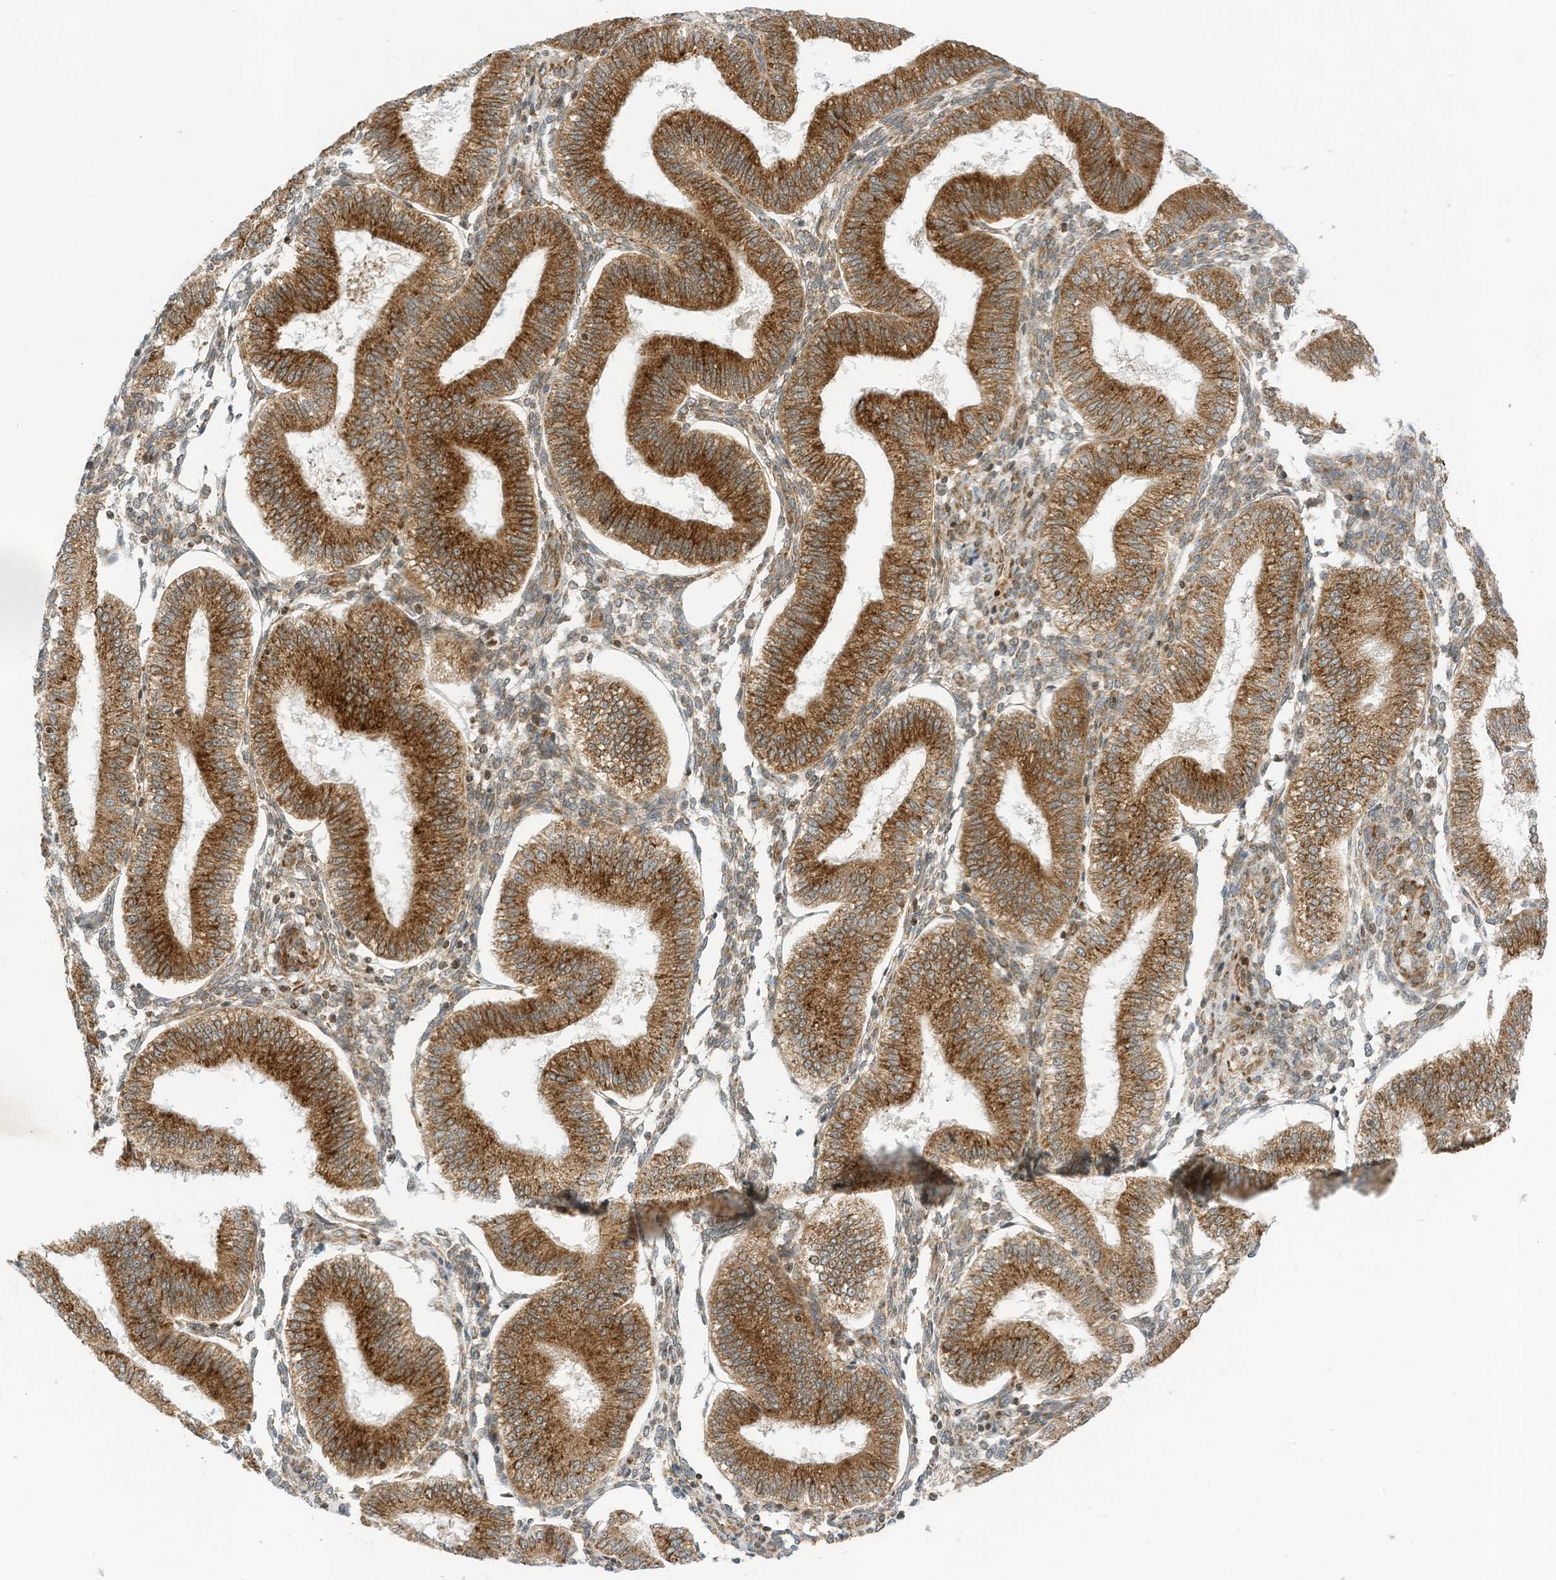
{"staining": {"intensity": "moderate", "quantity": "25%-75%", "location": "cytoplasmic/membranous"}, "tissue": "endometrium", "cell_type": "Cells in endometrial stroma", "image_type": "normal", "snomed": [{"axis": "morphology", "description": "Normal tissue, NOS"}, {"axis": "topography", "description": "Endometrium"}], "caption": "This is a micrograph of immunohistochemistry staining of unremarkable endometrium, which shows moderate expression in the cytoplasmic/membranous of cells in endometrial stroma.", "gene": "EDF1", "patient": {"sex": "female", "age": 39}}